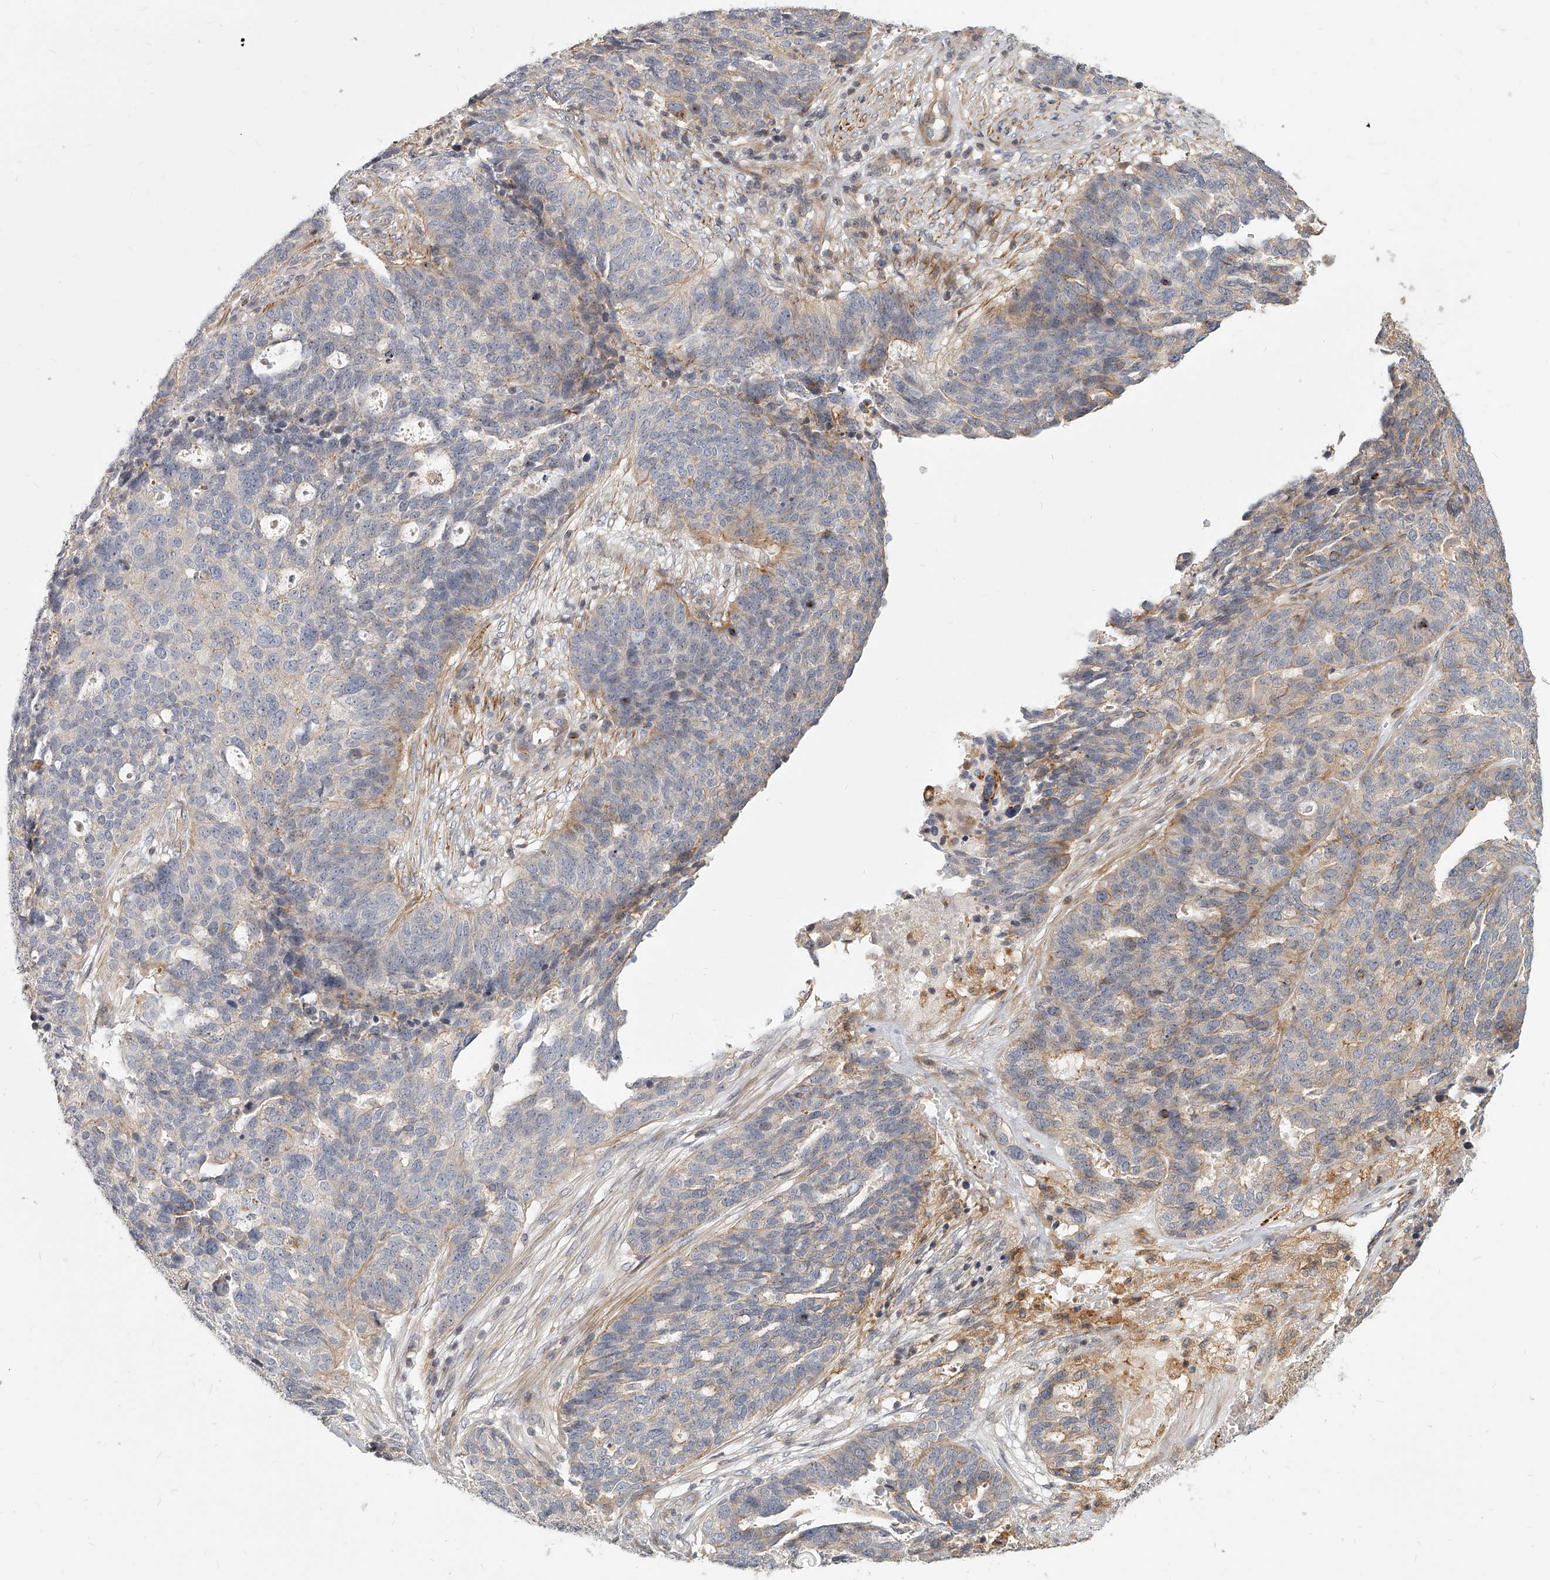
{"staining": {"intensity": "weak", "quantity": "<25%", "location": "cytoplasmic/membranous"}, "tissue": "ovarian cancer", "cell_type": "Tumor cells", "image_type": "cancer", "snomed": [{"axis": "morphology", "description": "Cystadenocarcinoma, serous, NOS"}, {"axis": "topography", "description": "Ovary"}], "caption": "The histopathology image demonstrates no significant expression in tumor cells of serous cystadenocarcinoma (ovarian).", "gene": "SLC37A1", "patient": {"sex": "female", "age": 59}}